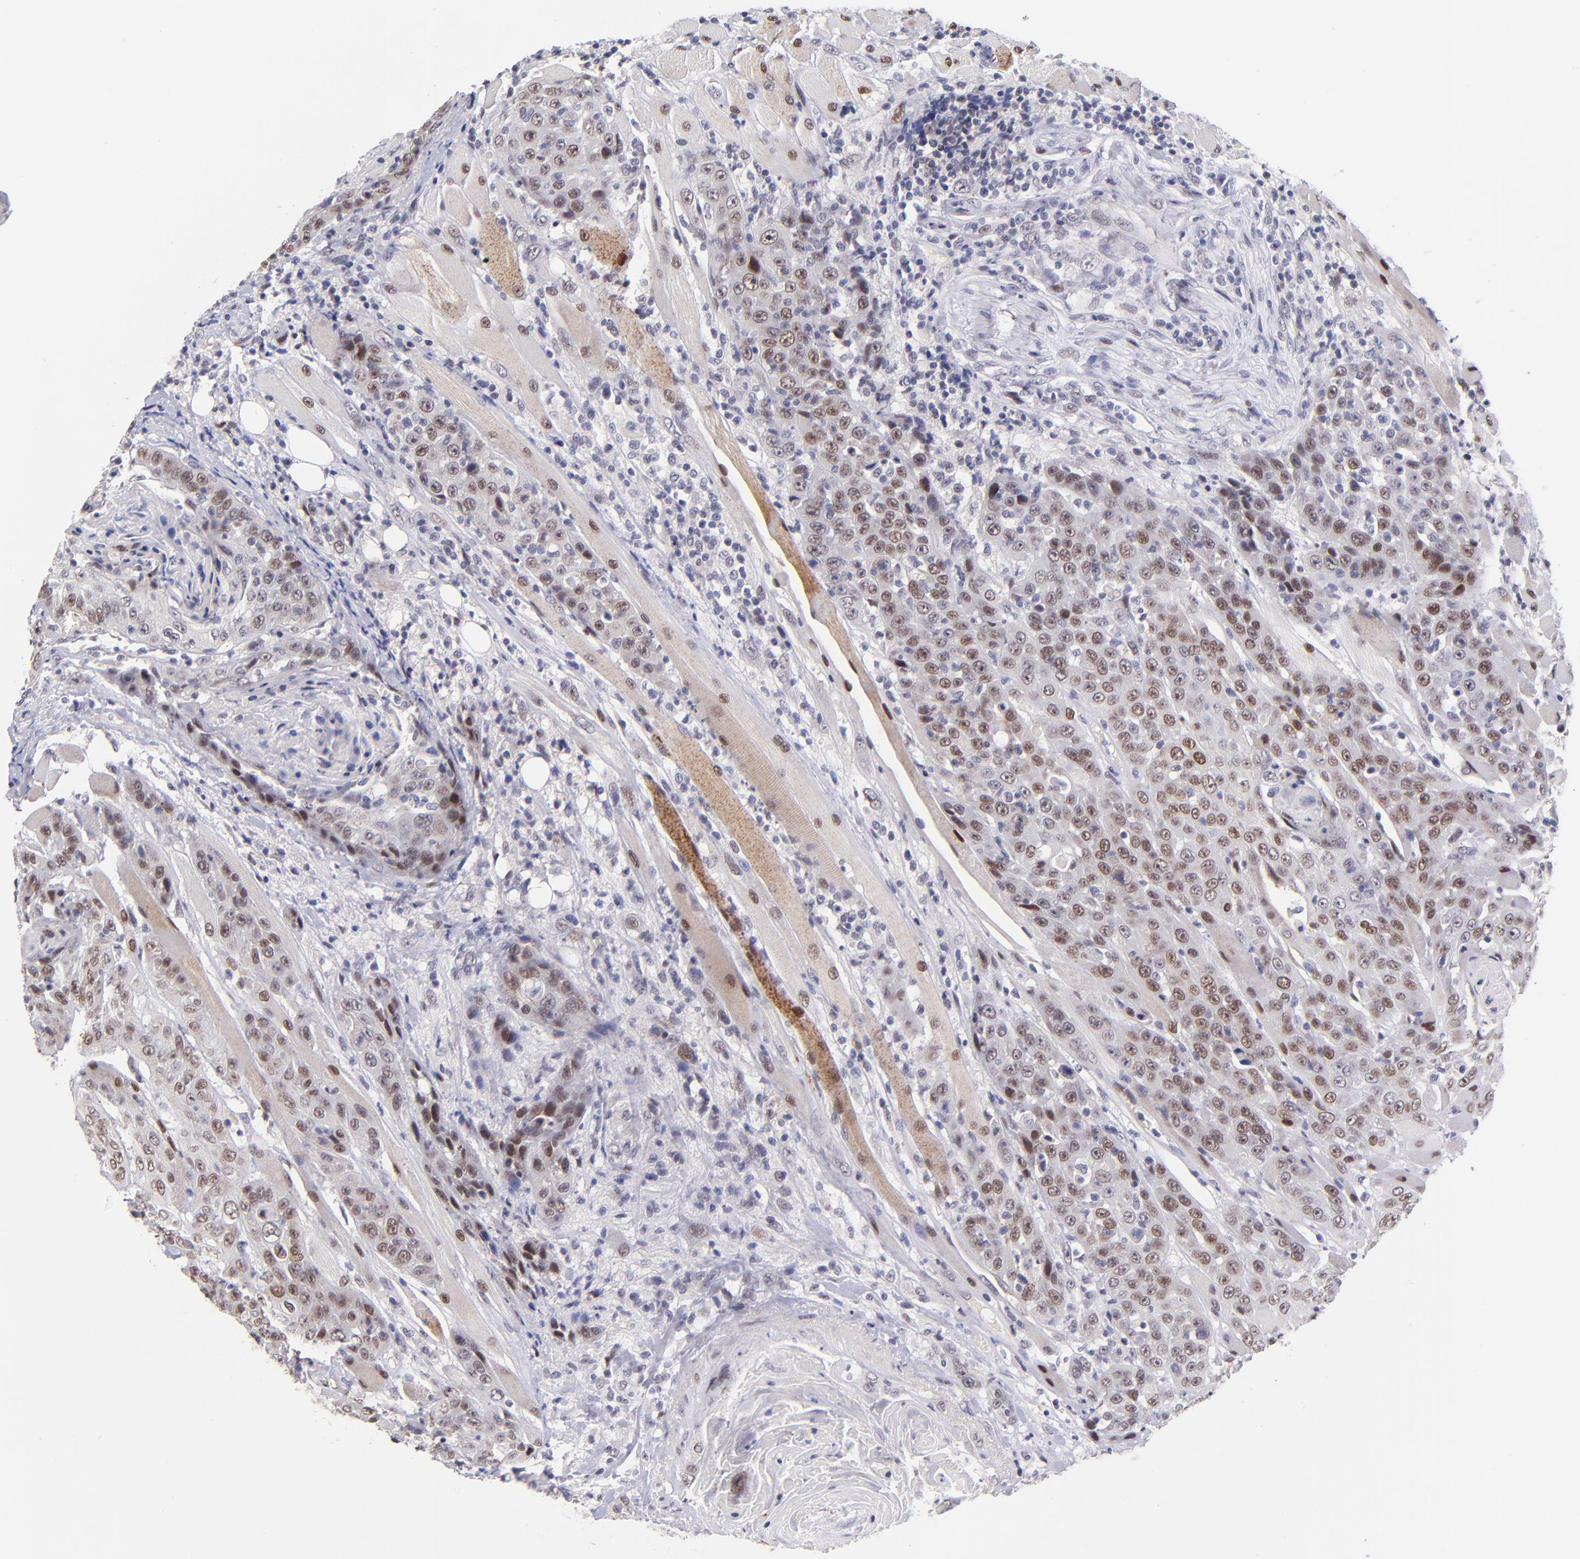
{"staining": {"intensity": "moderate", "quantity": "25%-75%", "location": "nuclear"}, "tissue": "head and neck cancer", "cell_type": "Tumor cells", "image_type": "cancer", "snomed": [{"axis": "morphology", "description": "Squamous cell carcinoma, NOS"}, {"axis": "topography", "description": "Head-Neck"}], "caption": "DAB (3,3'-diaminobenzidine) immunohistochemical staining of human head and neck squamous cell carcinoma displays moderate nuclear protein expression in approximately 25%-75% of tumor cells. Nuclei are stained in blue.", "gene": "SOX6", "patient": {"sex": "female", "age": 84}}